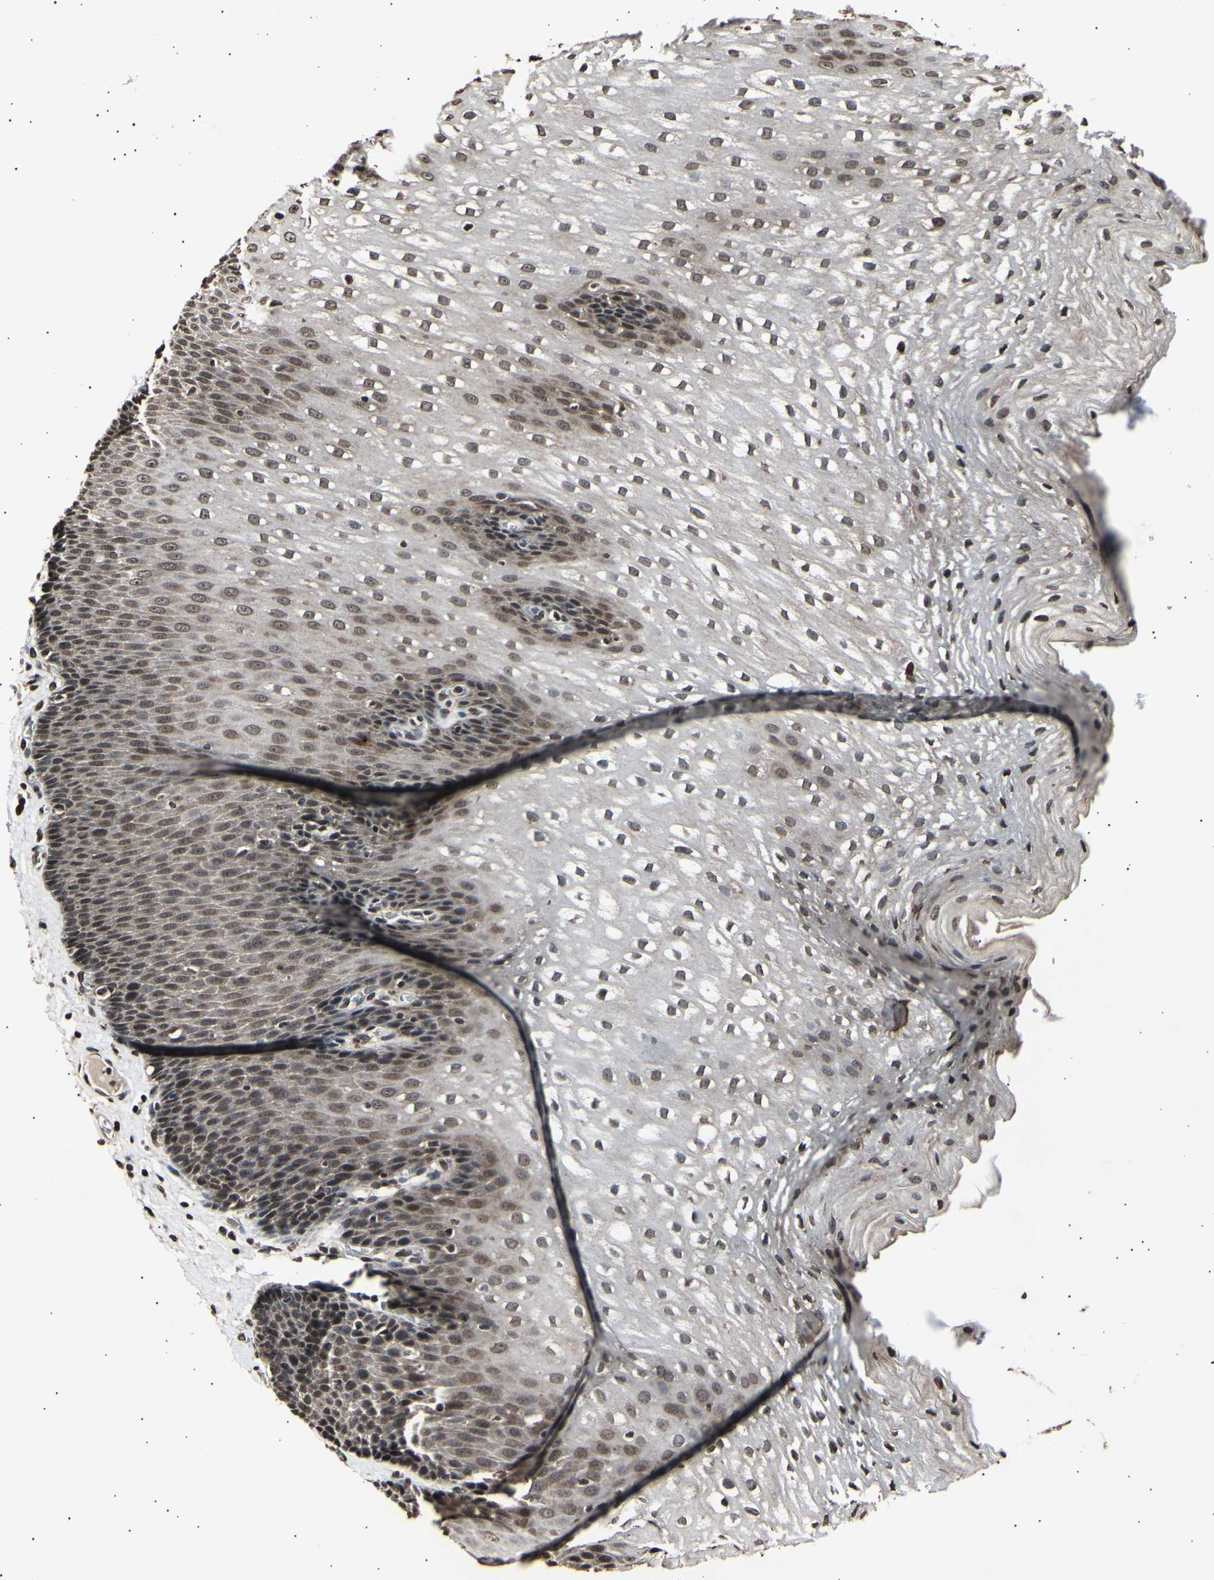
{"staining": {"intensity": "moderate", "quantity": ">75%", "location": "cytoplasmic/membranous,nuclear"}, "tissue": "esophagus", "cell_type": "Squamous epithelial cells", "image_type": "normal", "snomed": [{"axis": "morphology", "description": "Normal tissue, NOS"}, {"axis": "topography", "description": "Esophagus"}], "caption": "Protein expression analysis of unremarkable esophagus reveals moderate cytoplasmic/membranous,nuclear expression in approximately >75% of squamous epithelial cells.", "gene": "ANAPC7", "patient": {"sex": "male", "age": 48}}